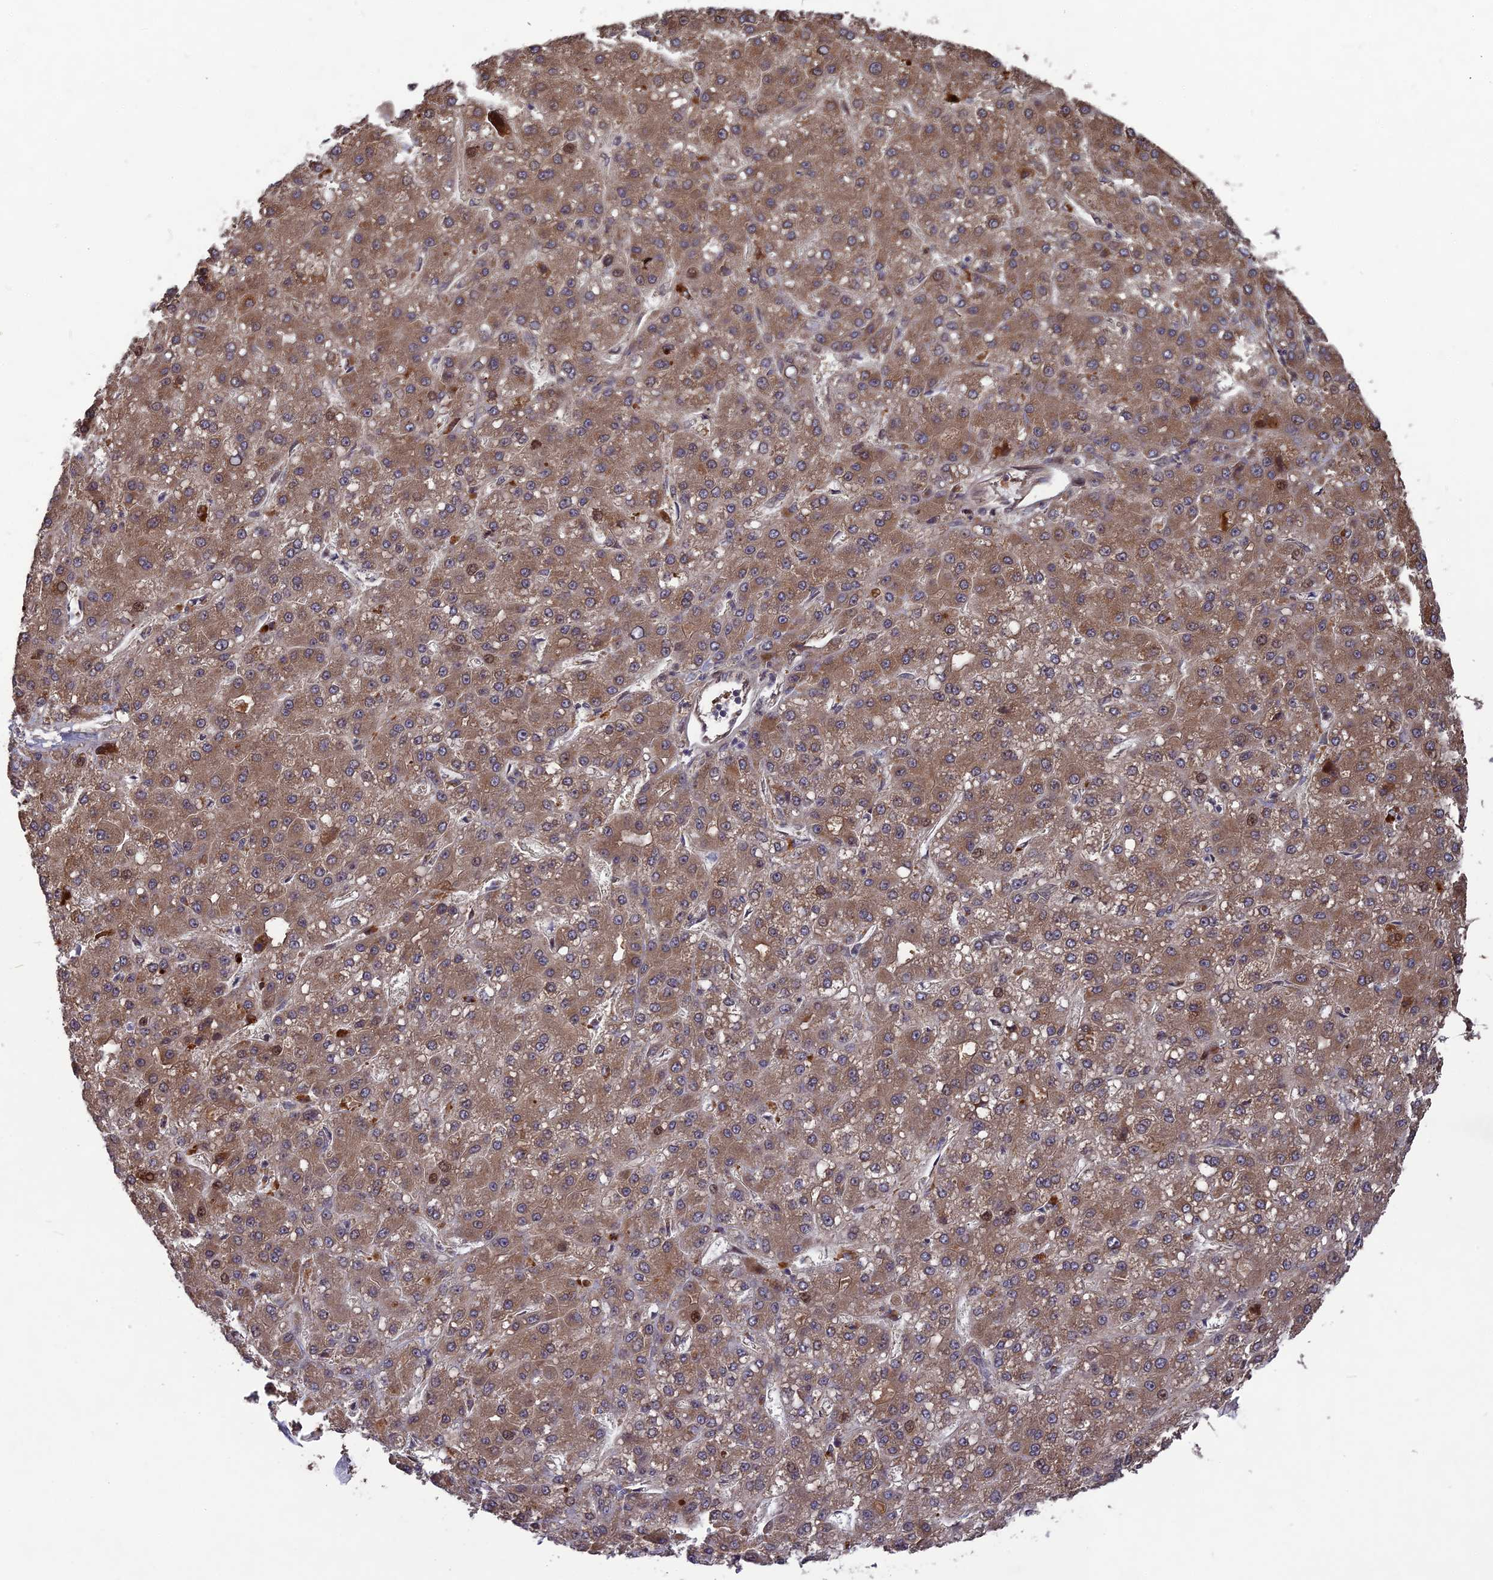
{"staining": {"intensity": "moderate", "quantity": ">75%", "location": "cytoplasmic/membranous"}, "tissue": "liver cancer", "cell_type": "Tumor cells", "image_type": "cancer", "snomed": [{"axis": "morphology", "description": "Carcinoma, Hepatocellular, NOS"}, {"axis": "topography", "description": "Liver"}], "caption": "Liver cancer stained with a brown dye reveals moderate cytoplasmic/membranous positive staining in approximately >75% of tumor cells.", "gene": "TMUB2", "patient": {"sex": "male", "age": 67}}